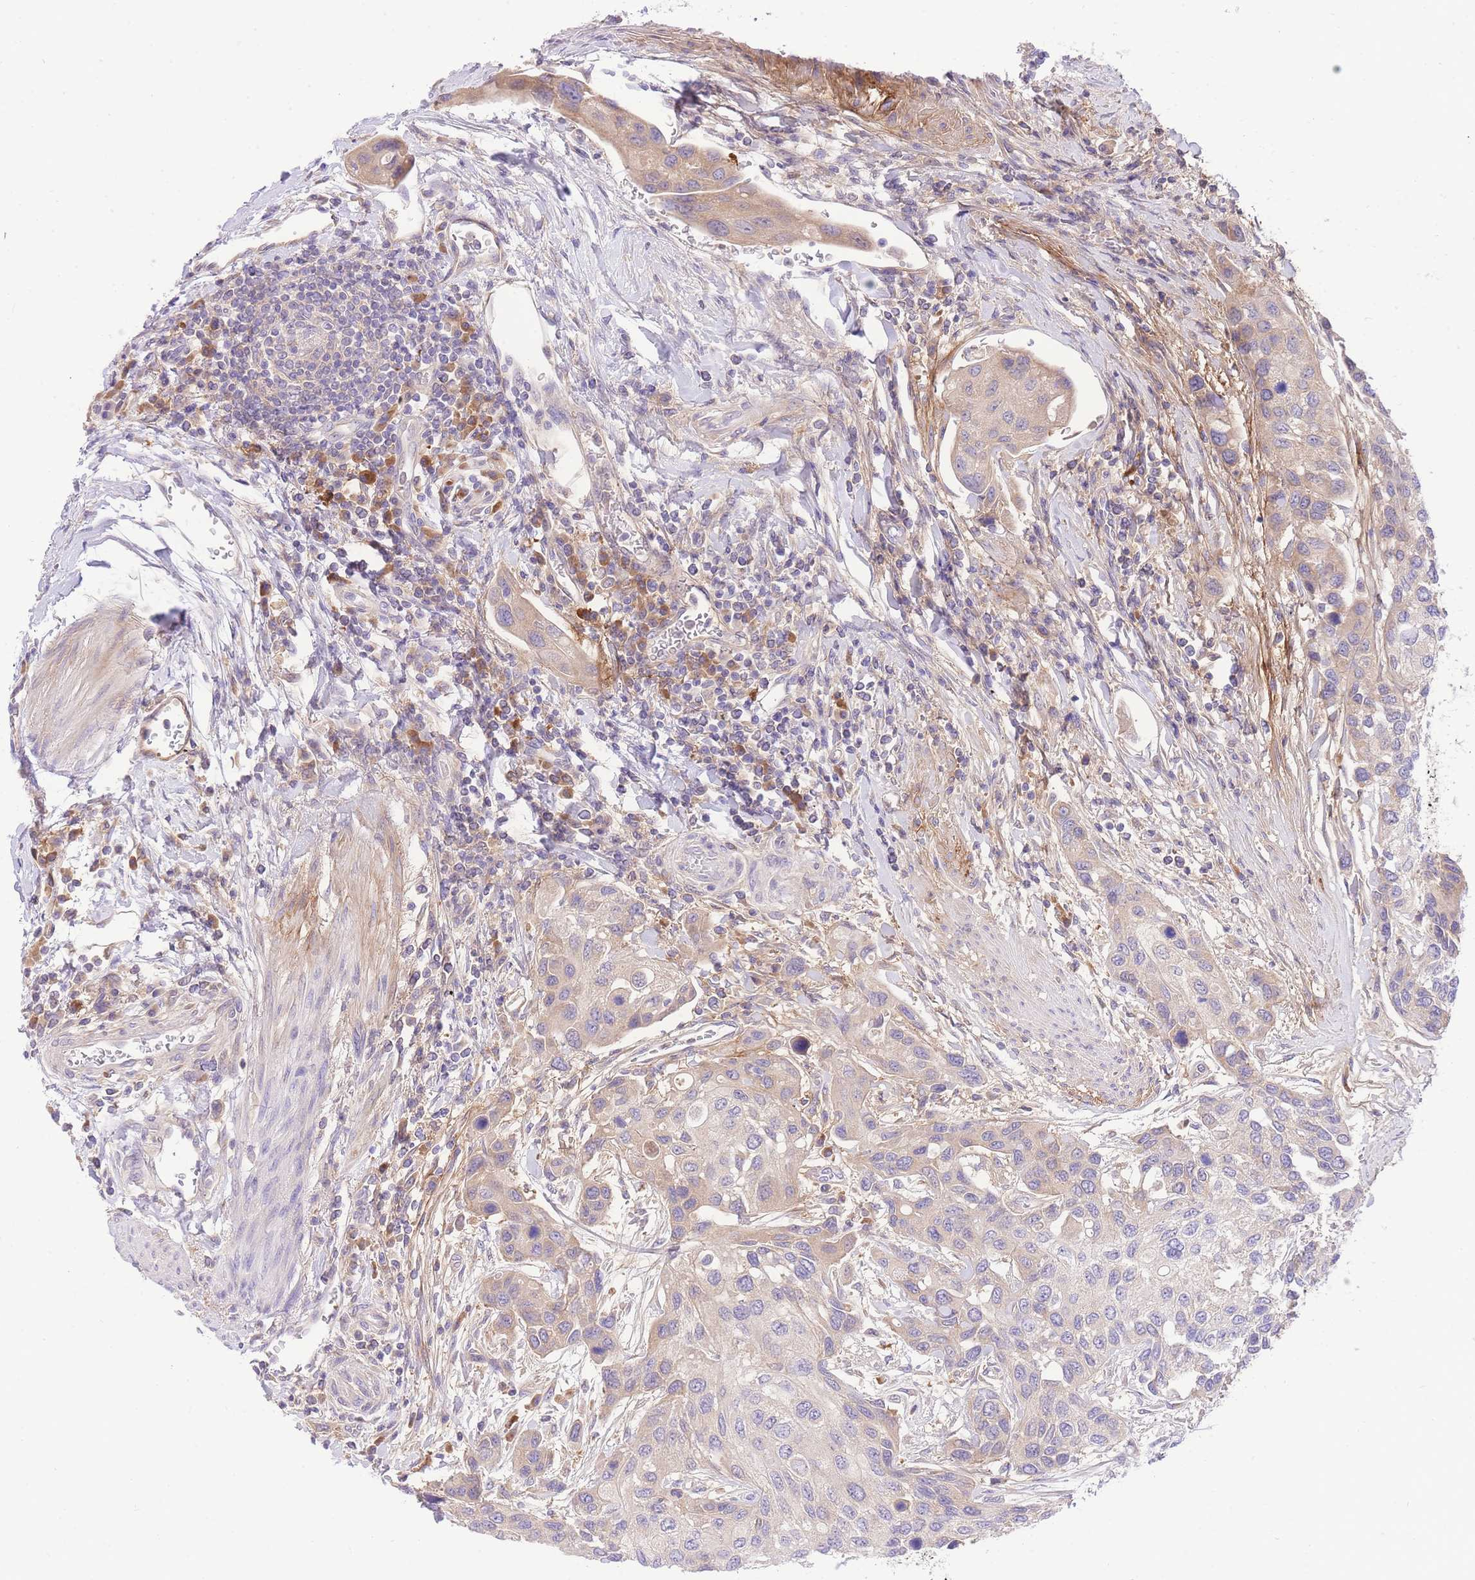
{"staining": {"intensity": "weak", "quantity": "<25%", "location": "cytoplasmic/membranous"}, "tissue": "urothelial cancer", "cell_type": "Tumor cells", "image_type": "cancer", "snomed": [{"axis": "morphology", "description": "Normal tissue, NOS"}, {"axis": "morphology", "description": "Urothelial carcinoma, High grade"}, {"axis": "topography", "description": "Vascular tissue"}, {"axis": "topography", "description": "Urinary bladder"}], "caption": "This is a photomicrograph of immunohistochemistry staining of high-grade urothelial carcinoma, which shows no positivity in tumor cells.", "gene": "LIPH", "patient": {"sex": "female", "age": 56}}